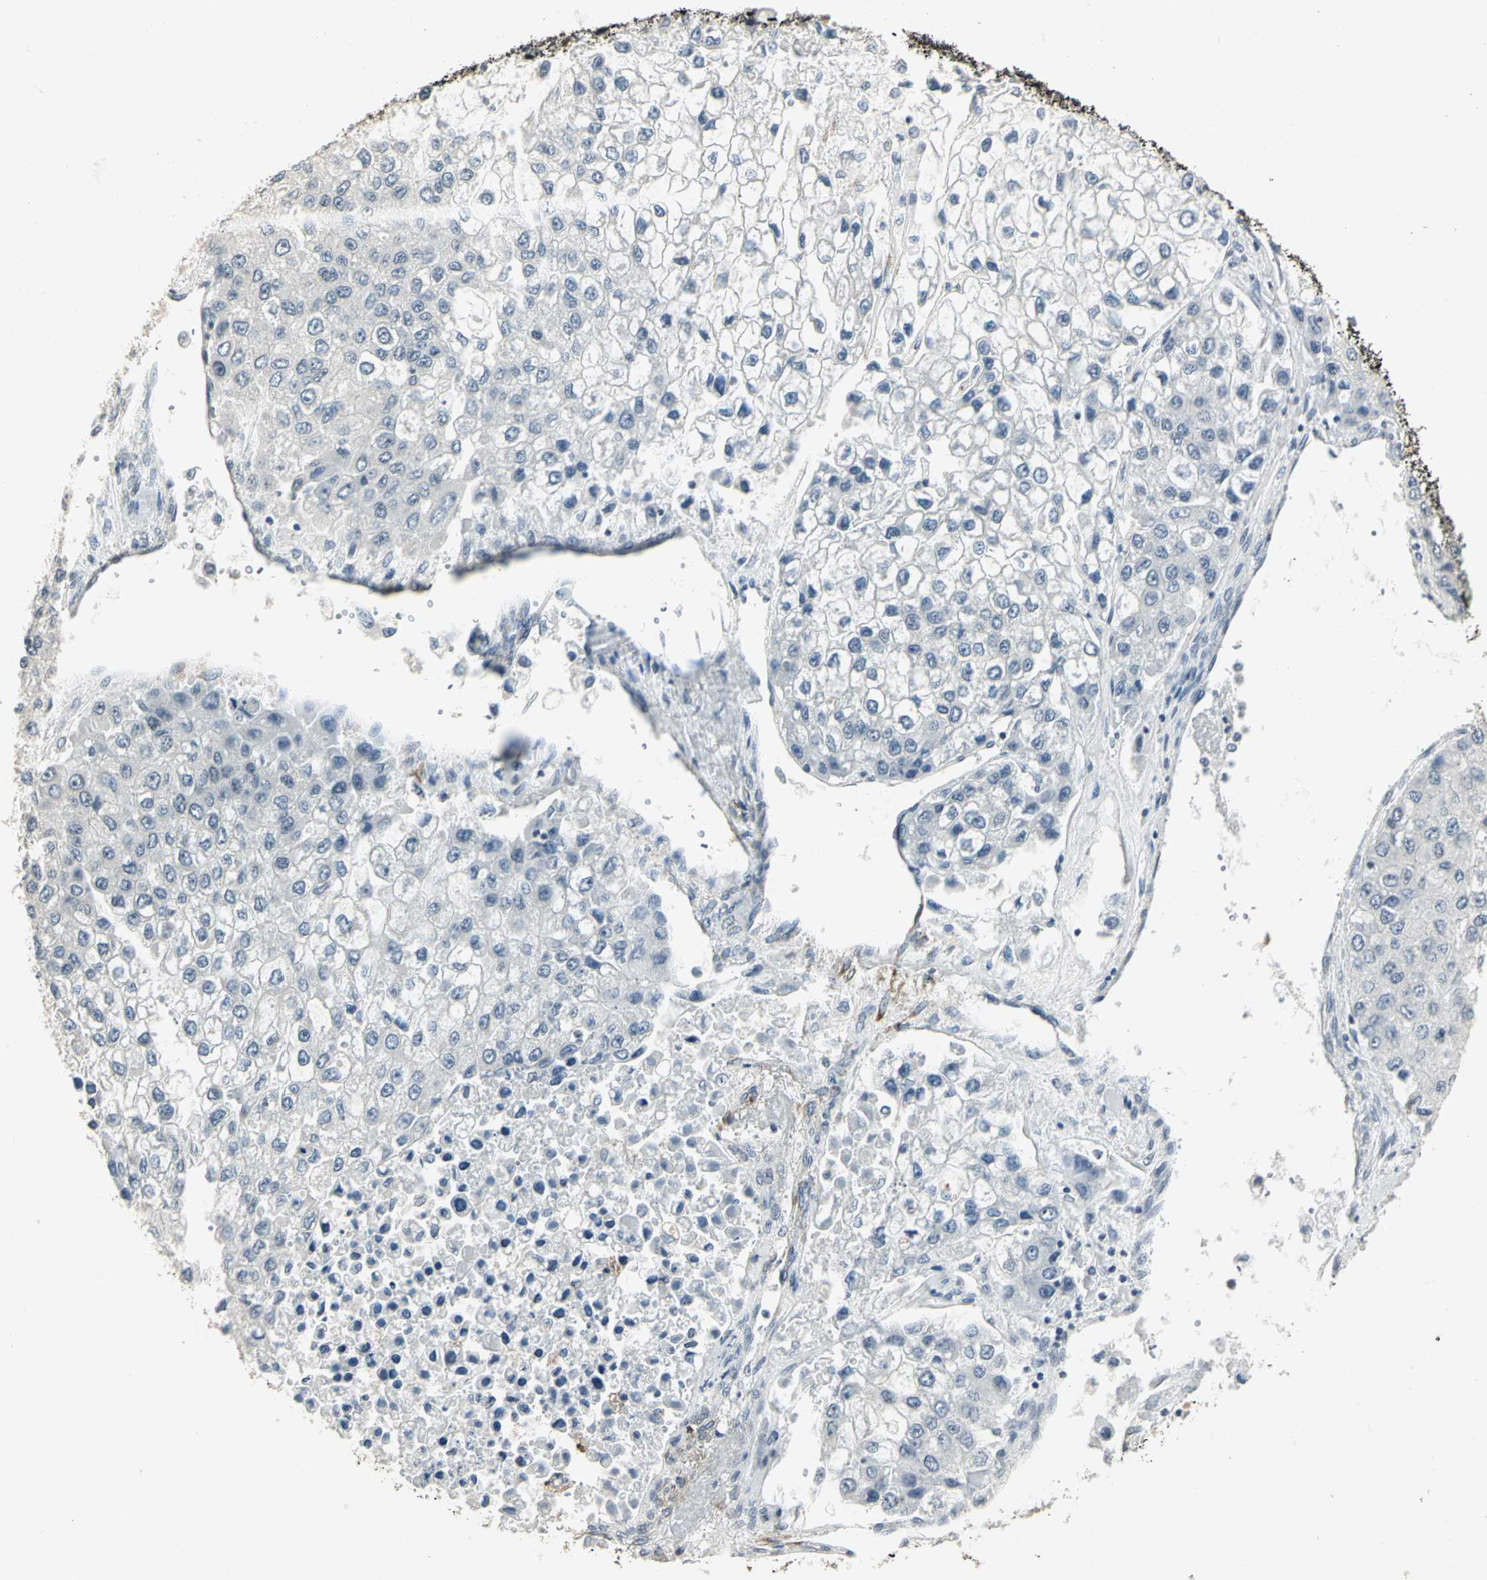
{"staining": {"intensity": "negative", "quantity": "none", "location": "none"}, "tissue": "liver cancer", "cell_type": "Tumor cells", "image_type": "cancer", "snomed": [{"axis": "morphology", "description": "Carcinoma, Hepatocellular, NOS"}, {"axis": "topography", "description": "Liver"}], "caption": "Immunohistochemistry (IHC) histopathology image of liver cancer stained for a protein (brown), which exhibits no expression in tumor cells.", "gene": "CBX3", "patient": {"sex": "female", "age": 66}}